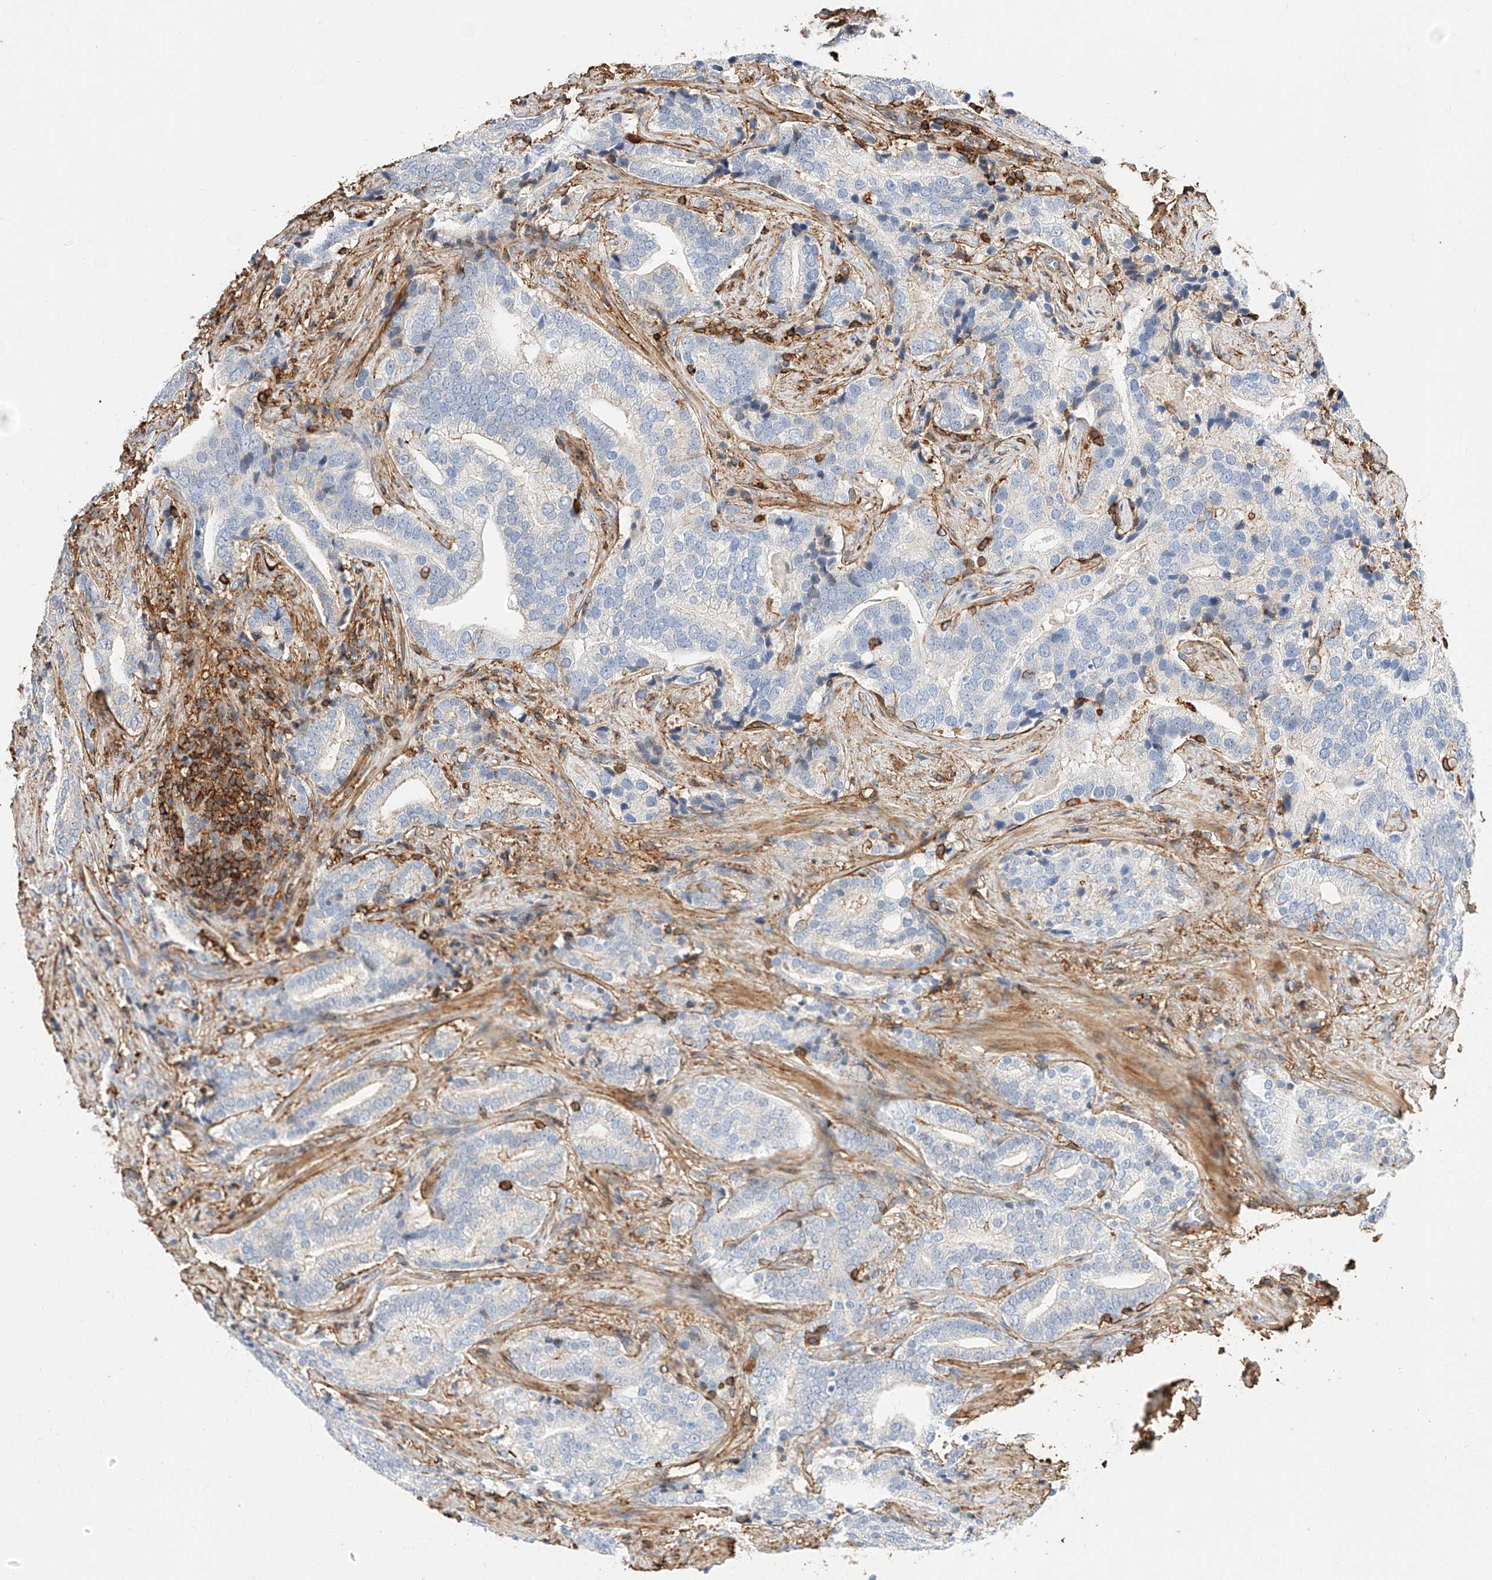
{"staining": {"intensity": "negative", "quantity": "none", "location": "none"}, "tissue": "prostate cancer", "cell_type": "Tumor cells", "image_type": "cancer", "snomed": [{"axis": "morphology", "description": "Adenocarcinoma, High grade"}, {"axis": "topography", "description": "Prostate"}], "caption": "The photomicrograph exhibits no staining of tumor cells in prostate cancer (adenocarcinoma (high-grade)).", "gene": "WFS1", "patient": {"sex": "male", "age": 57}}